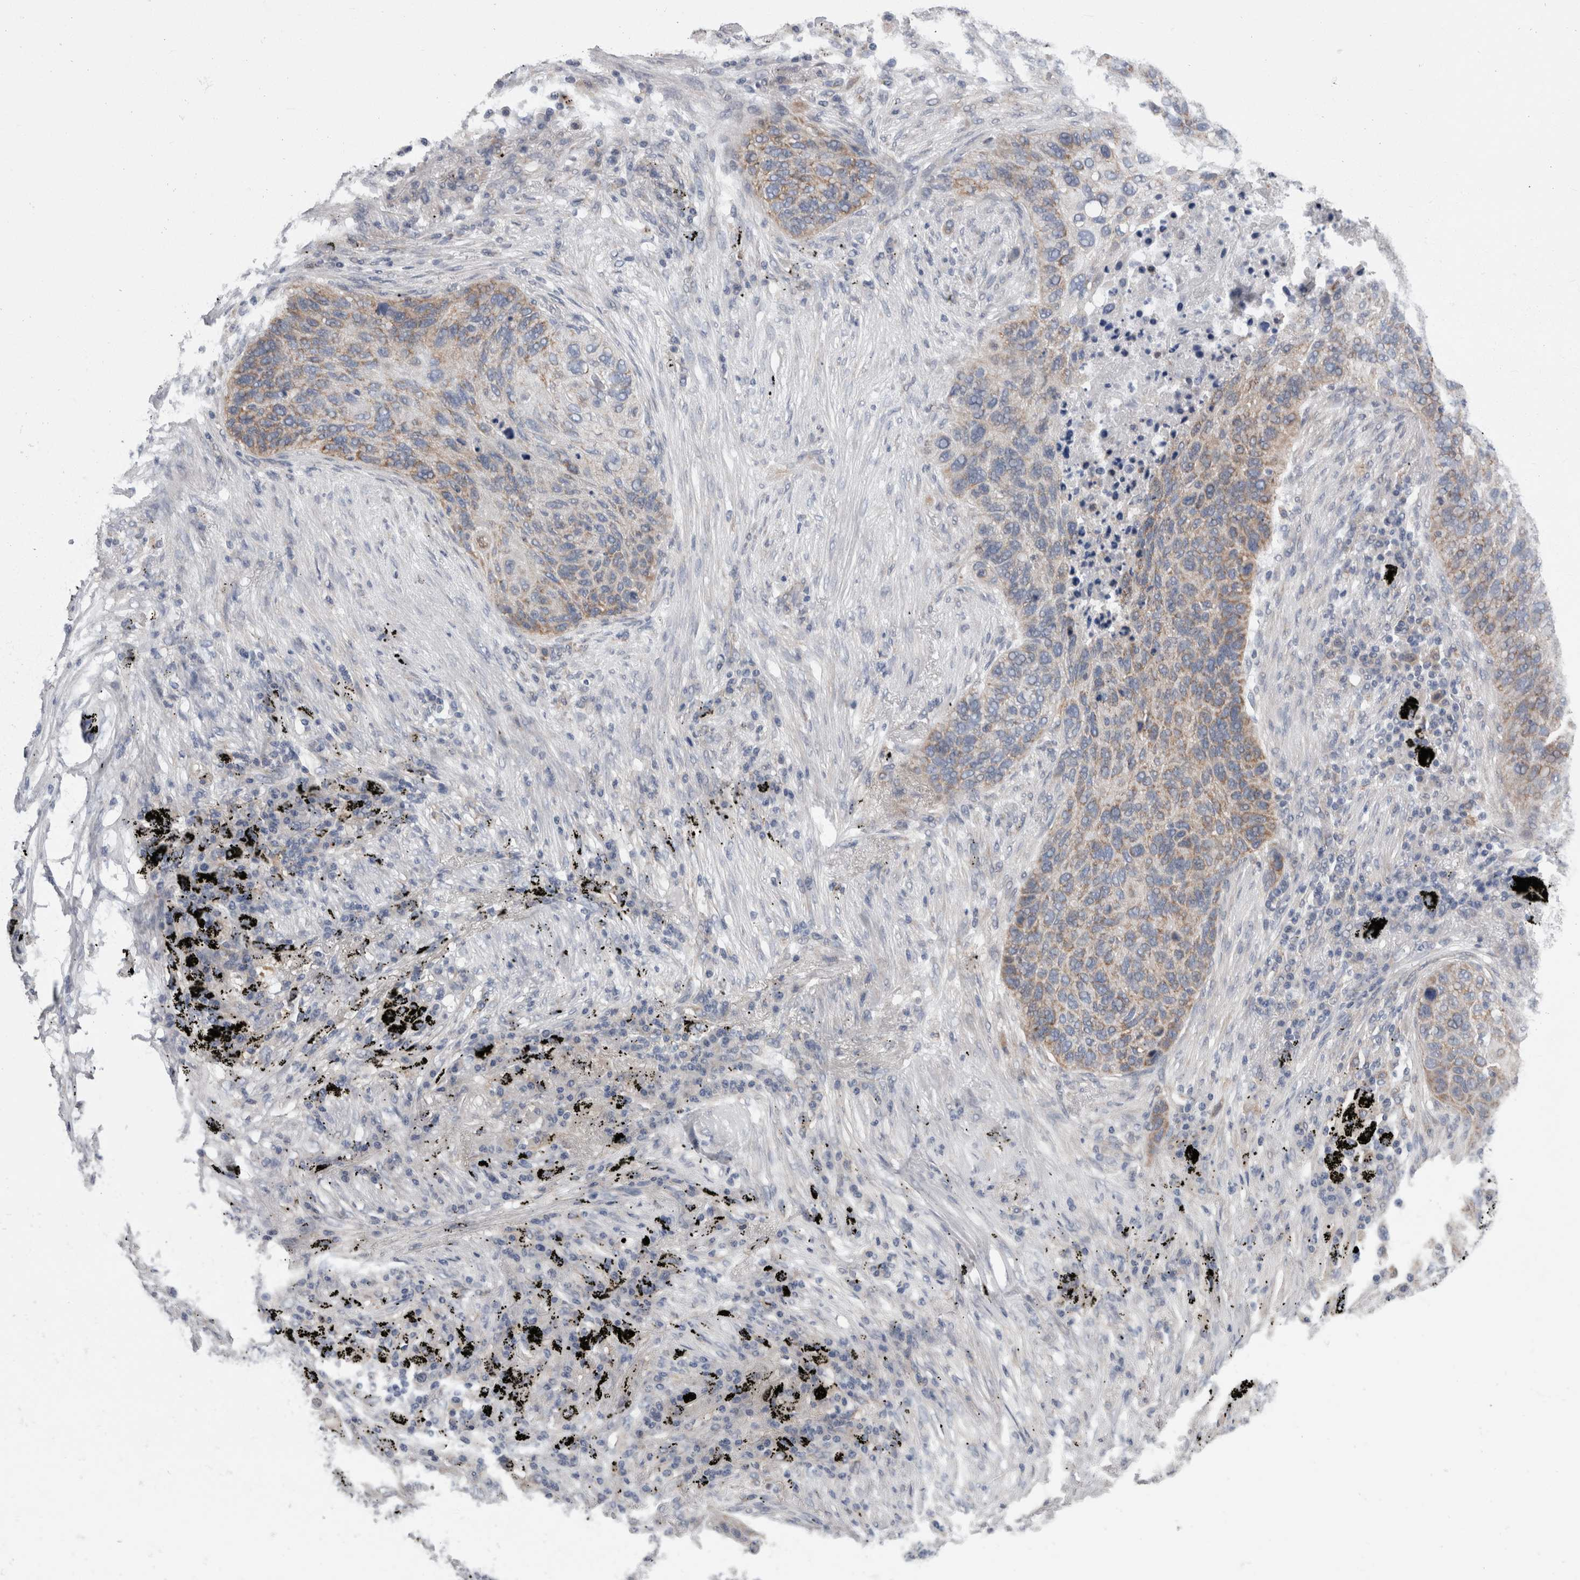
{"staining": {"intensity": "weak", "quantity": ">75%", "location": "cytoplasmic/membranous"}, "tissue": "lung cancer", "cell_type": "Tumor cells", "image_type": "cancer", "snomed": [{"axis": "morphology", "description": "Squamous cell carcinoma, NOS"}, {"axis": "topography", "description": "Lung"}], "caption": "Protein expression analysis of squamous cell carcinoma (lung) exhibits weak cytoplasmic/membranous positivity in approximately >75% of tumor cells. (Stains: DAB (3,3'-diaminobenzidine) in brown, nuclei in blue, Microscopy: brightfield microscopy at high magnification).", "gene": "GDAP1", "patient": {"sex": "female", "age": 63}}